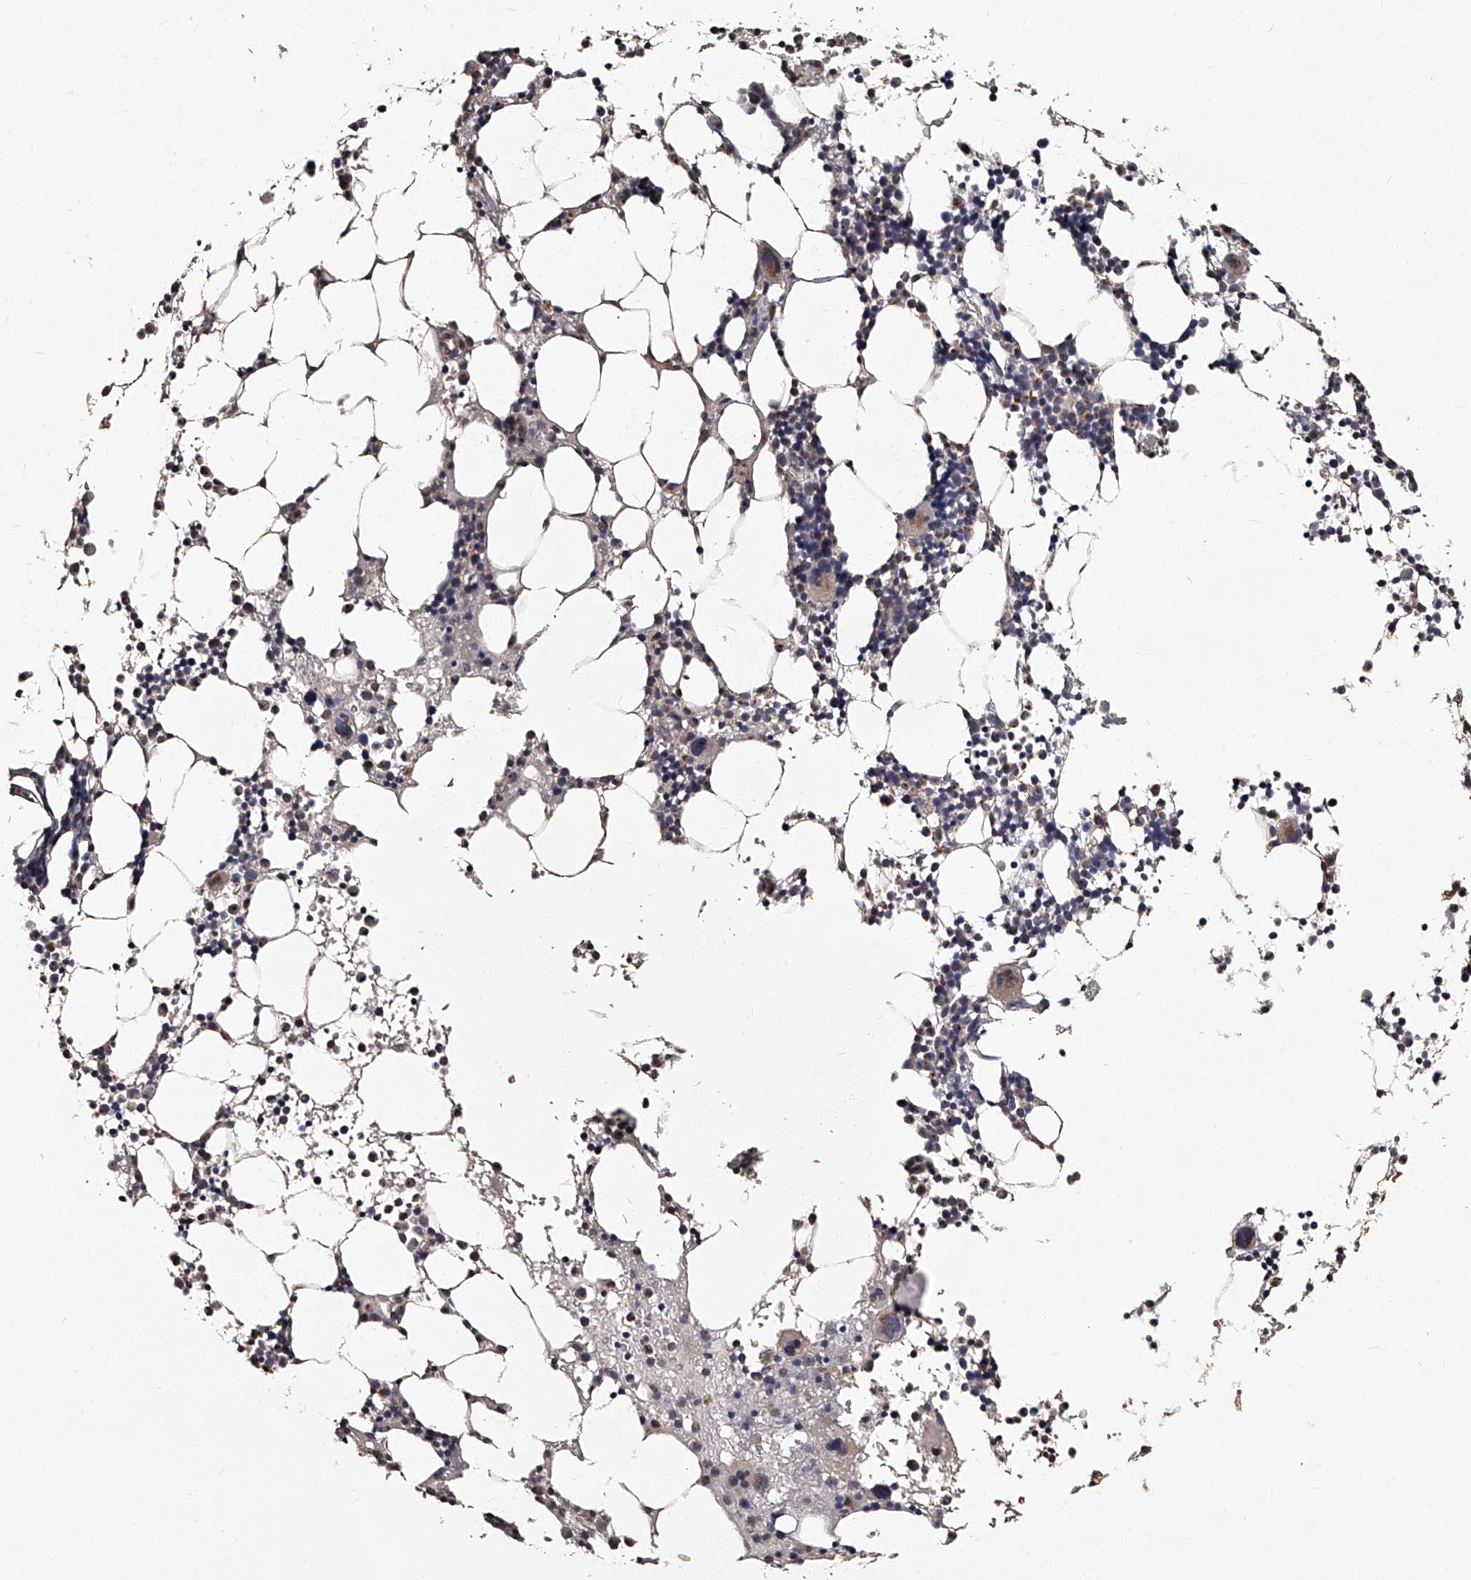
{"staining": {"intensity": "negative", "quantity": "none", "location": "none"}, "tissue": "bone marrow", "cell_type": "Hematopoietic cells", "image_type": "normal", "snomed": [{"axis": "morphology", "description": "Normal tissue, NOS"}, {"axis": "morphology", "description": "Inflammation, NOS"}, {"axis": "topography", "description": "Bone marrow"}], "caption": "High power microscopy histopathology image of an immunohistochemistry (IHC) photomicrograph of unremarkable bone marrow, revealing no significant expression in hematopoietic cells.", "gene": "RSC1A1", "patient": {"sex": "male", "age": 31}}